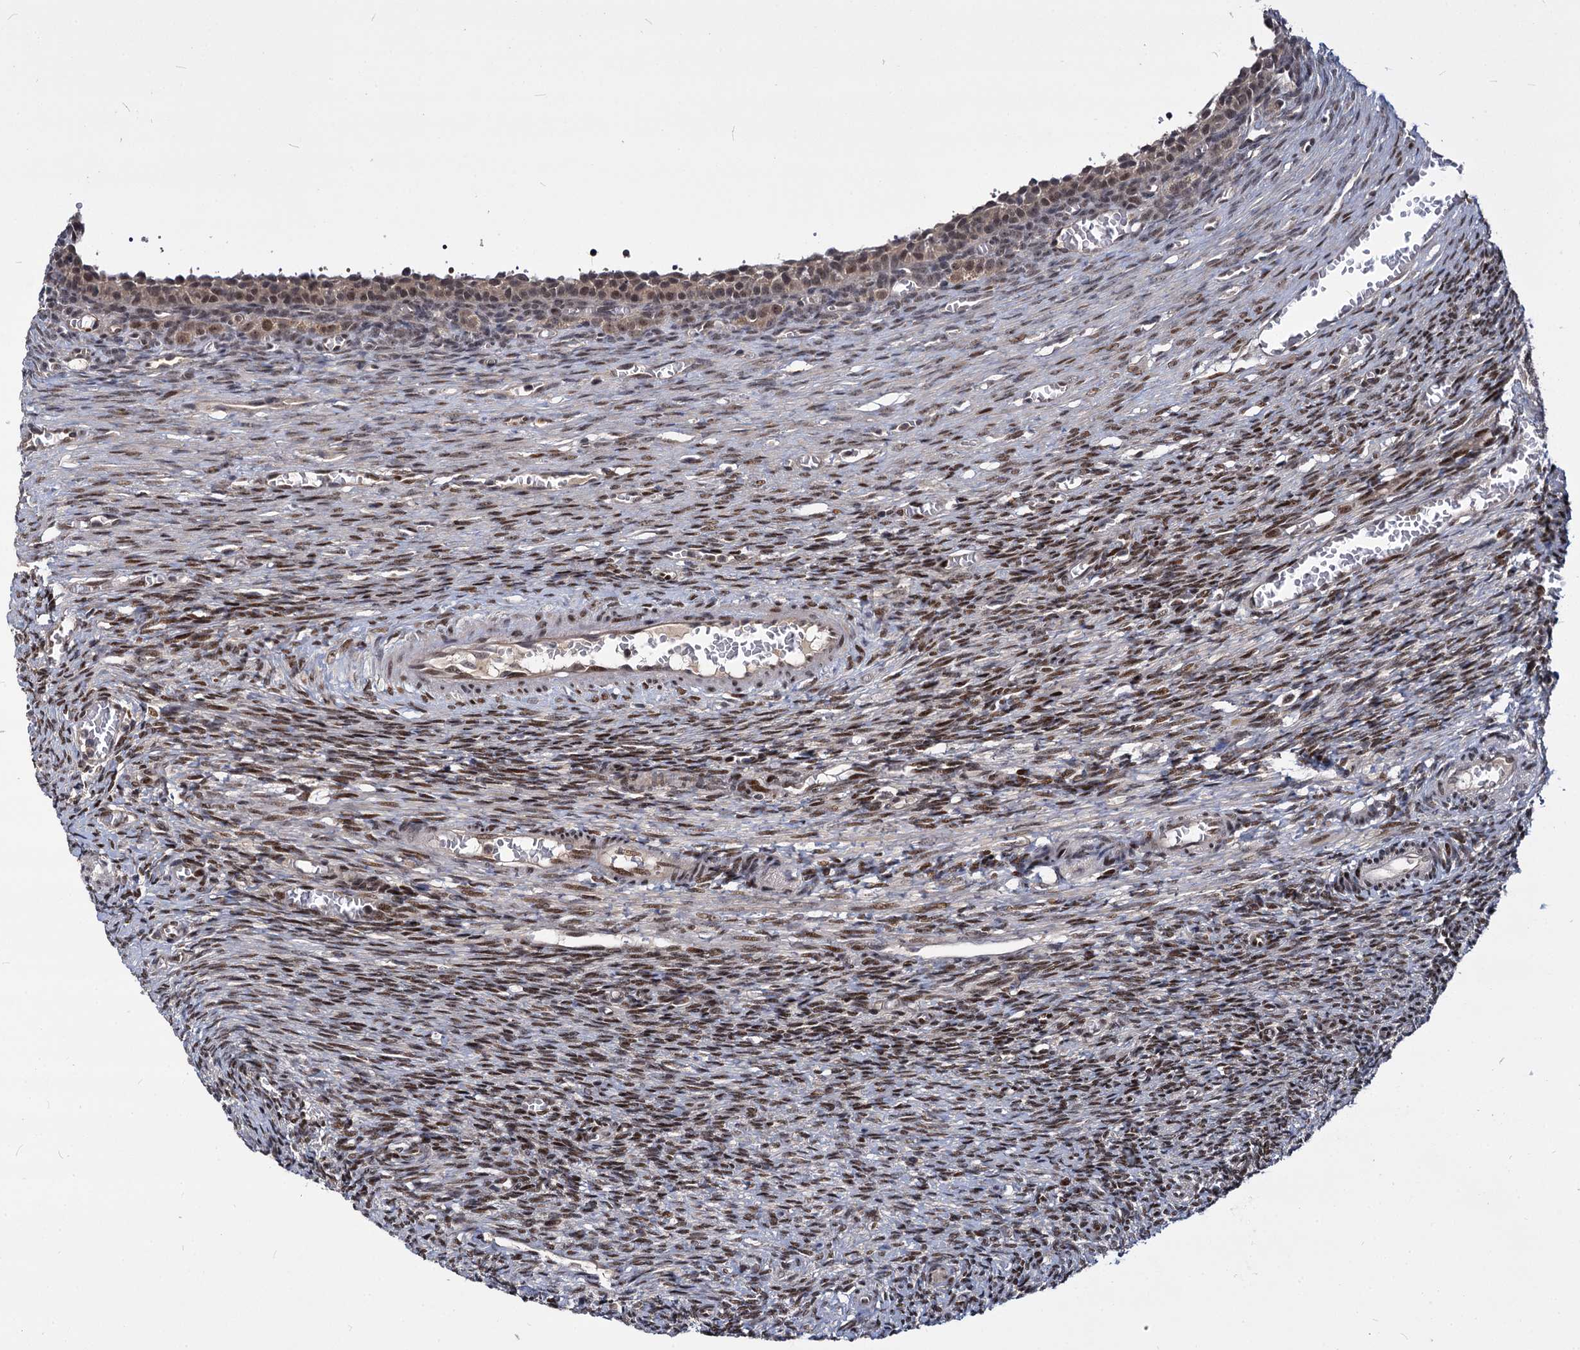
{"staining": {"intensity": "moderate", "quantity": ">75%", "location": "nuclear"}, "tissue": "ovary", "cell_type": "Follicle cells", "image_type": "normal", "snomed": [{"axis": "morphology", "description": "Normal tissue, NOS"}, {"axis": "topography", "description": "Ovary"}], "caption": "High-magnification brightfield microscopy of normal ovary stained with DAB (3,3'-diaminobenzidine) (brown) and counterstained with hematoxylin (blue). follicle cells exhibit moderate nuclear staining is seen in about>75% of cells.", "gene": "MAML2", "patient": {"sex": "female", "age": 27}}